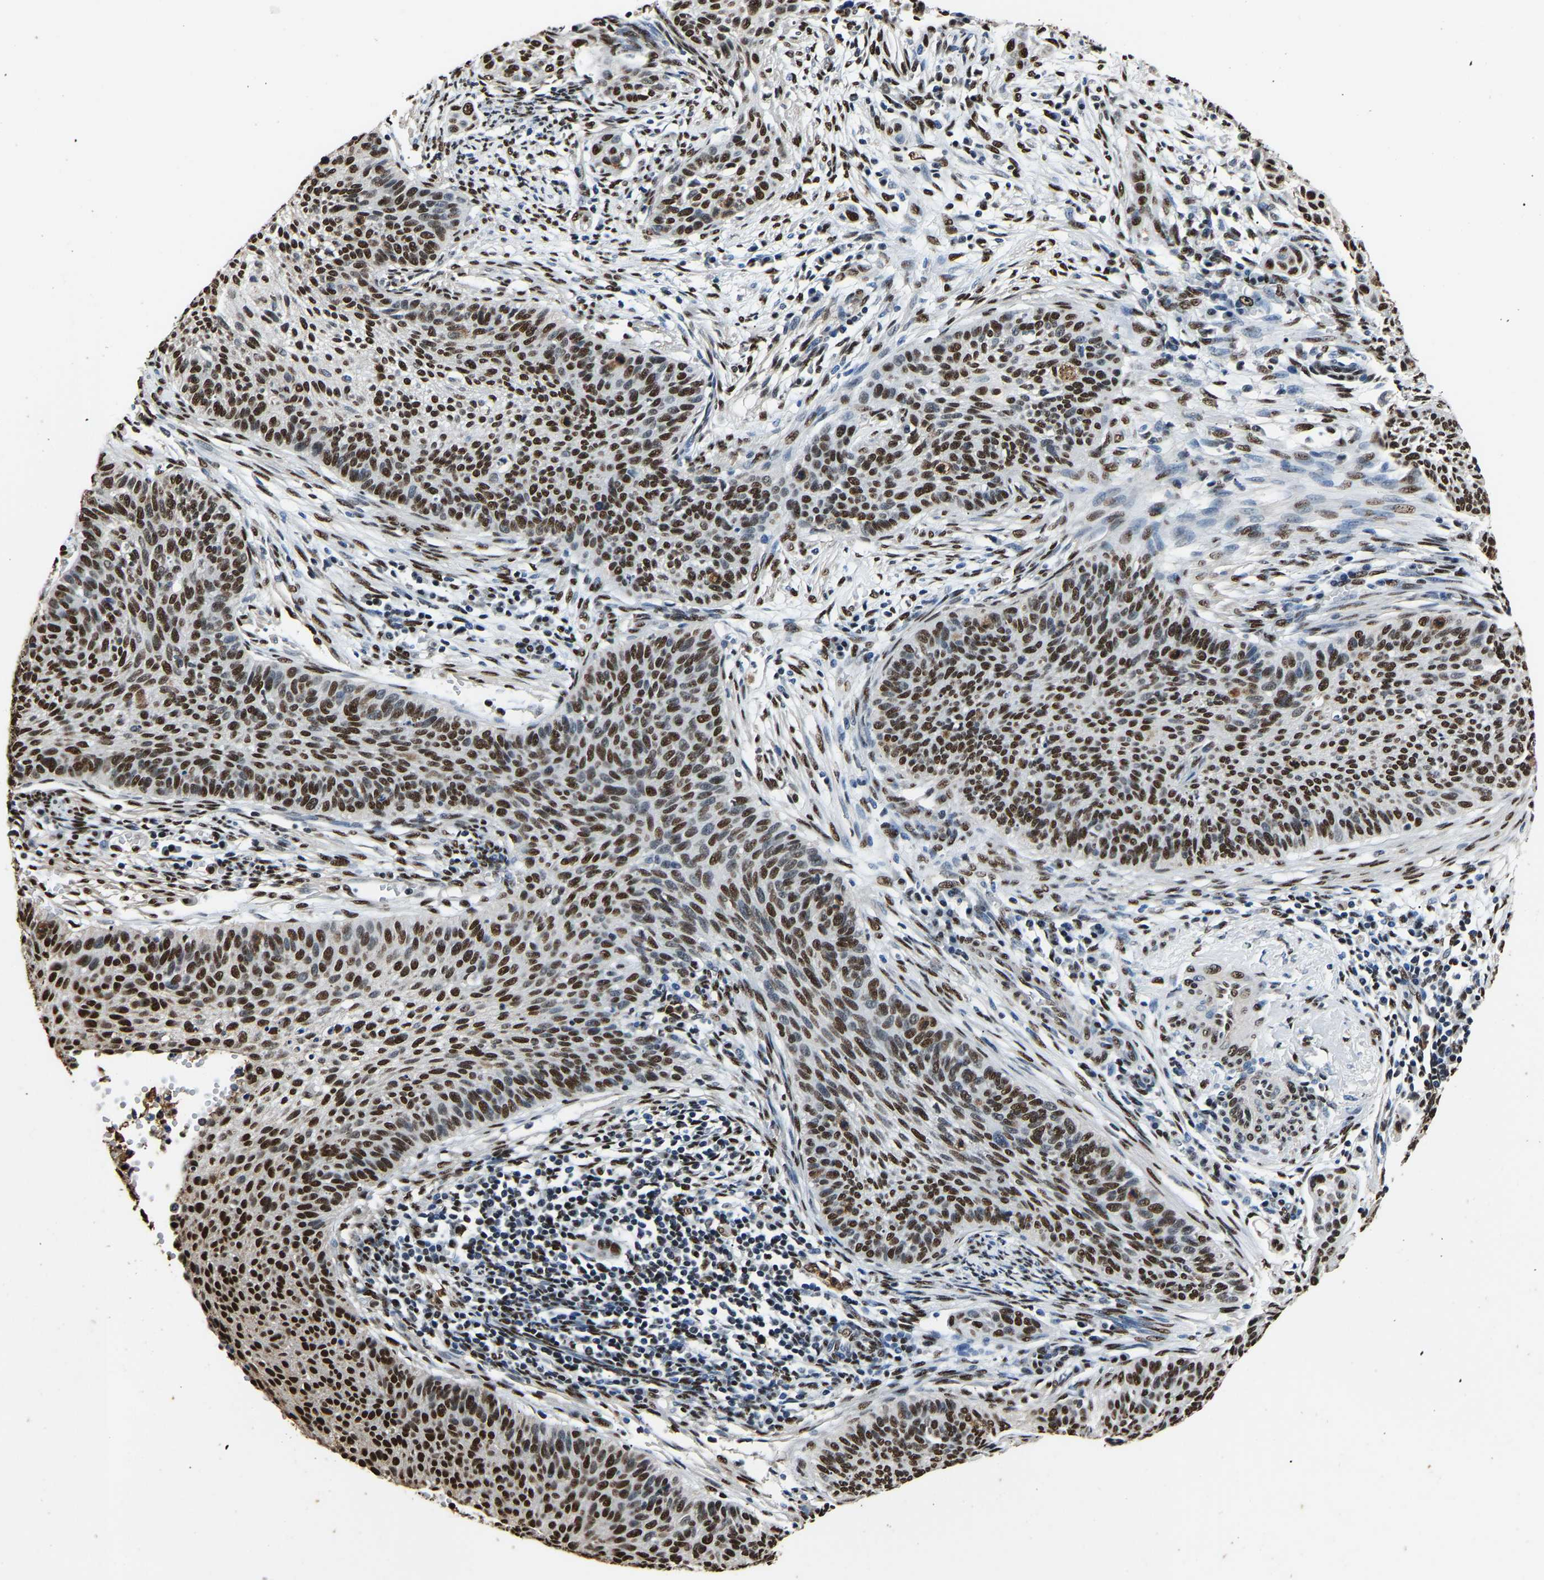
{"staining": {"intensity": "strong", "quantity": ">75%", "location": "nuclear"}, "tissue": "cervical cancer", "cell_type": "Tumor cells", "image_type": "cancer", "snomed": [{"axis": "morphology", "description": "Squamous cell carcinoma, NOS"}, {"axis": "topography", "description": "Cervix"}], "caption": "Strong nuclear protein staining is seen in about >75% of tumor cells in cervical cancer (squamous cell carcinoma).", "gene": "SAFB", "patient": {"sex": "female", "age": 70}}